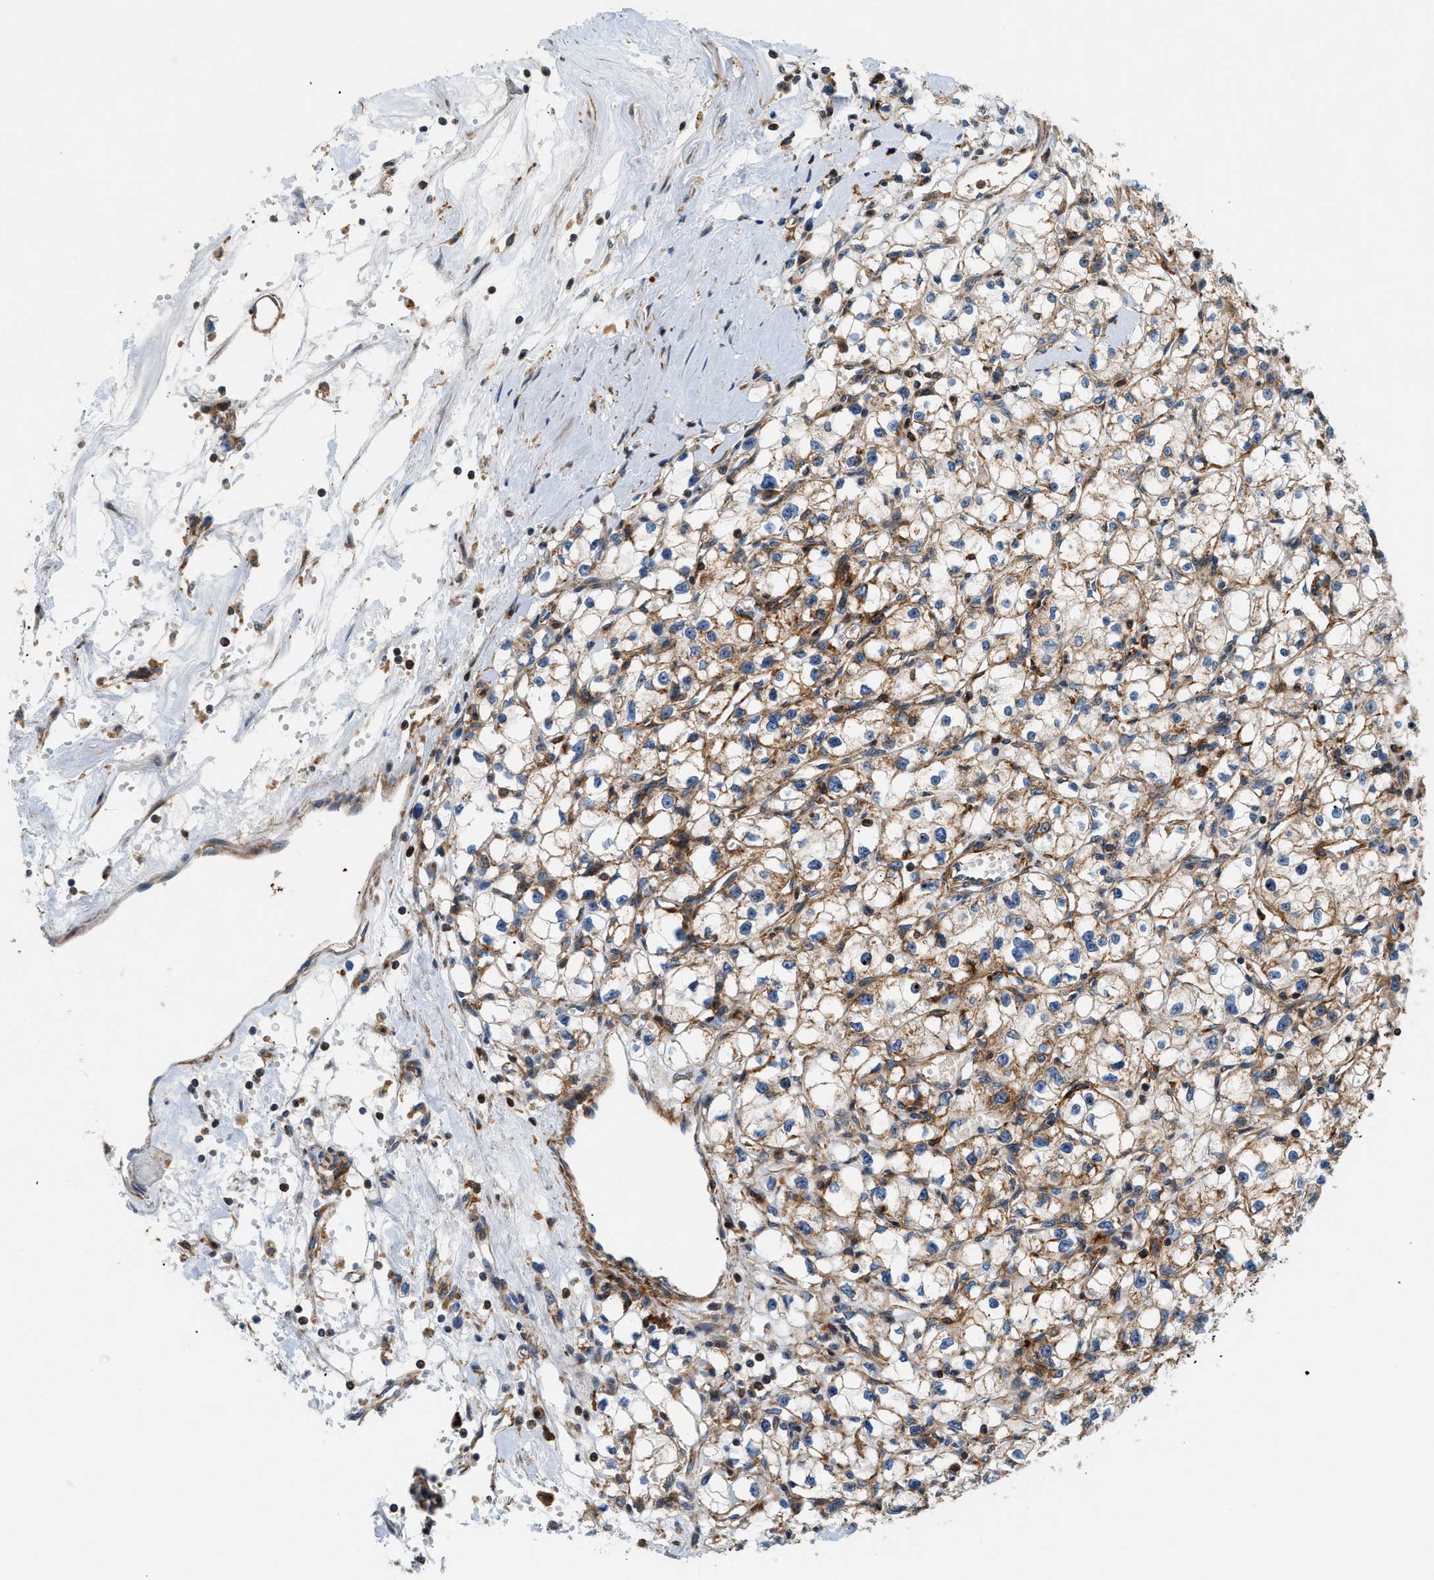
{"staining": {"intensity": "moderate", "quantity": ">75%", "location": "cytoplasmic/membranous"}, "tissue": "renal cancer", "cell_type": "Tumor cells", "image_type": "cancer", "snomed": [{"axis": "morphology", "description": "Adenocarcinoma, NOS"}, {"axis": "topography", "description": "Kidney"}], "caption": "DAB immunohistochemical staining of renal cancer reveals moderate cytoplasmic/membranous protein staining in about >75% of tumor cells.", "gene": "DHODH", "patient": {"sex": "male", "age": 56}}